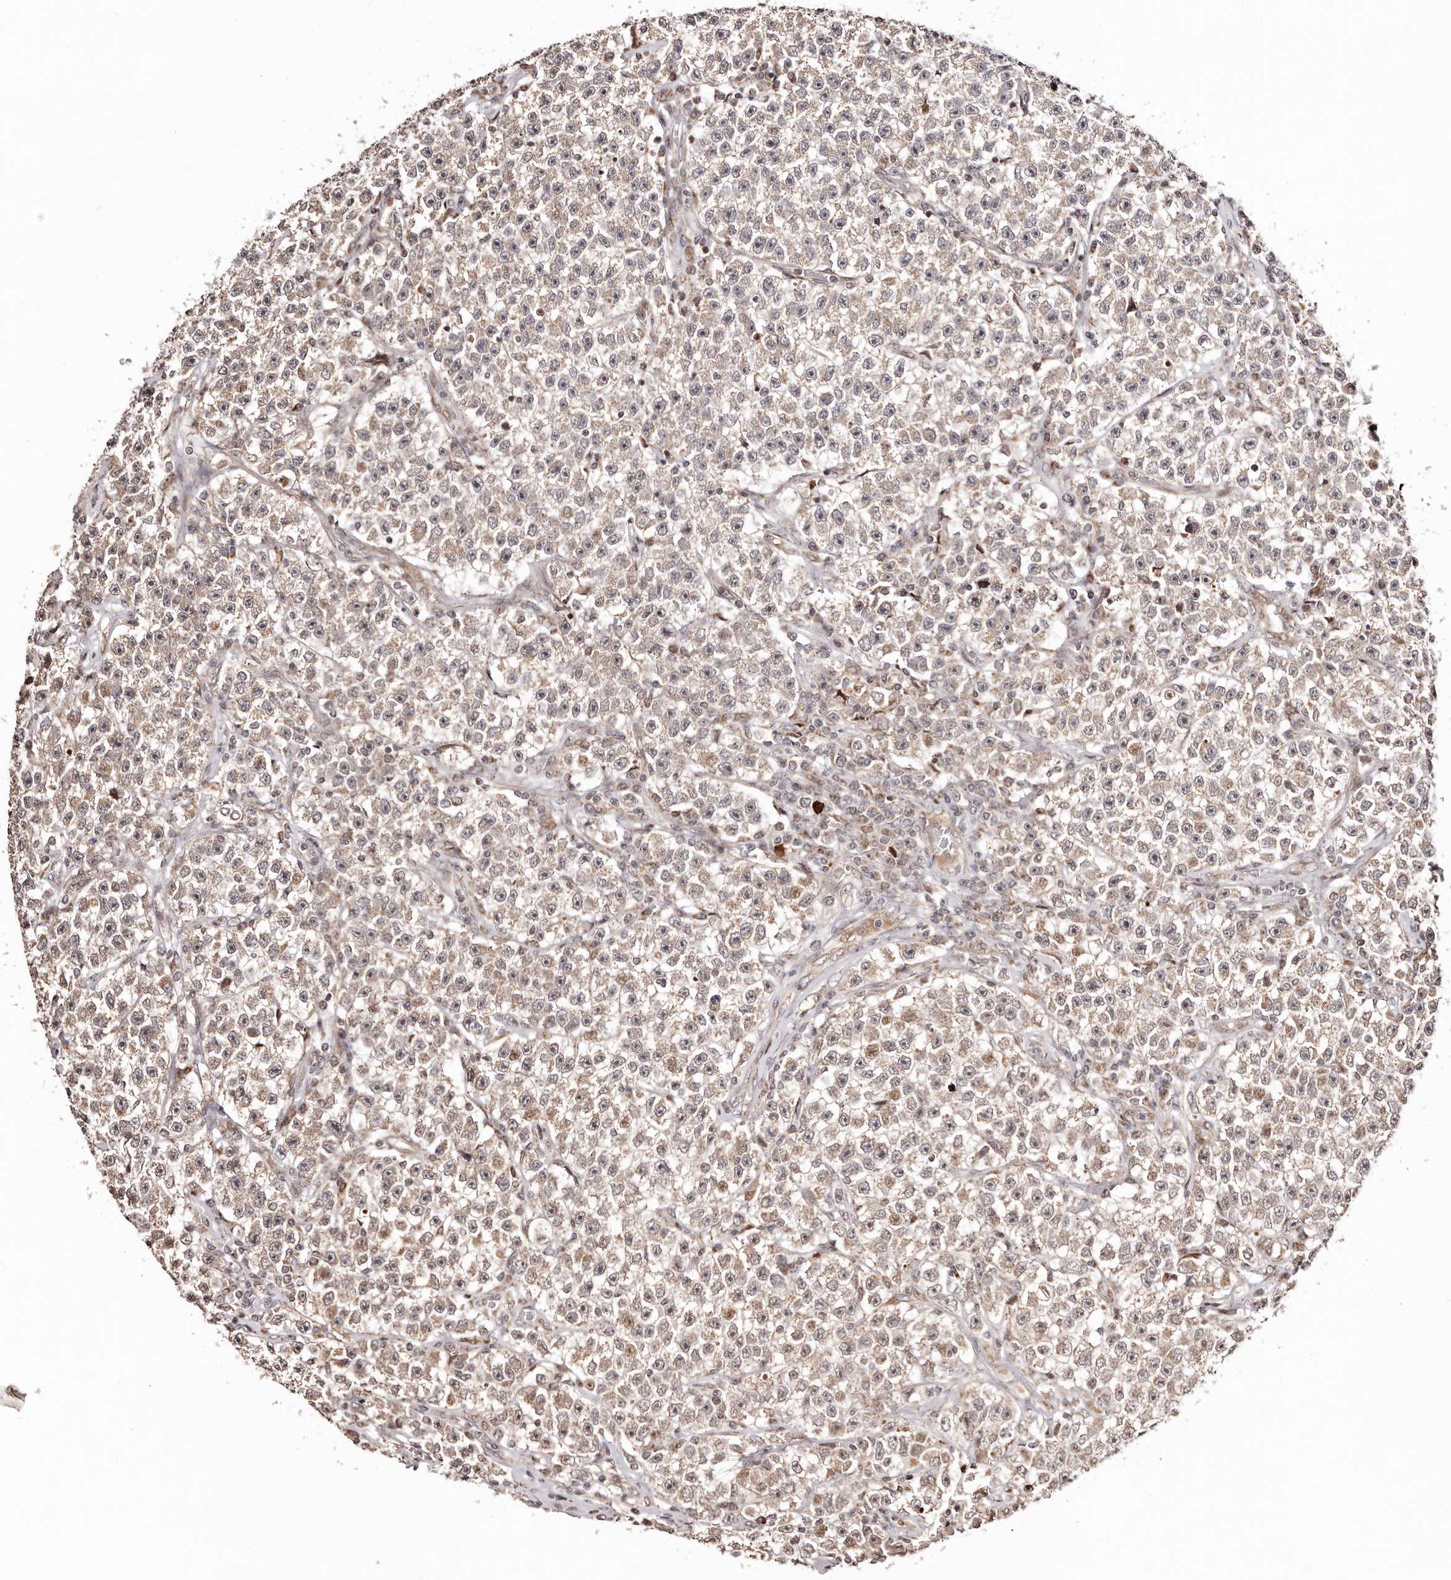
{"staining": {"intensity": "weak", "quantity": "25%-75%", "location": "cytoplasmic/membranous,nuclear"}, "tissue": "testis cancer", "cell_type": "Tumor cells", "image_type": "cancer", "snomed": [{"axis": "morphology", "description": "Seminoma, NOS"}, {"axis": "topography", "description": "Testis"}], "caption": "This is an image of immunohistochemistry staining of testis seminoma, which shows weak positivity in the cytoplasmic/membranous and nuclear of tumor cells.", "gene": "HIVEP3", "patient": {"sex": "male", "age": 22}}